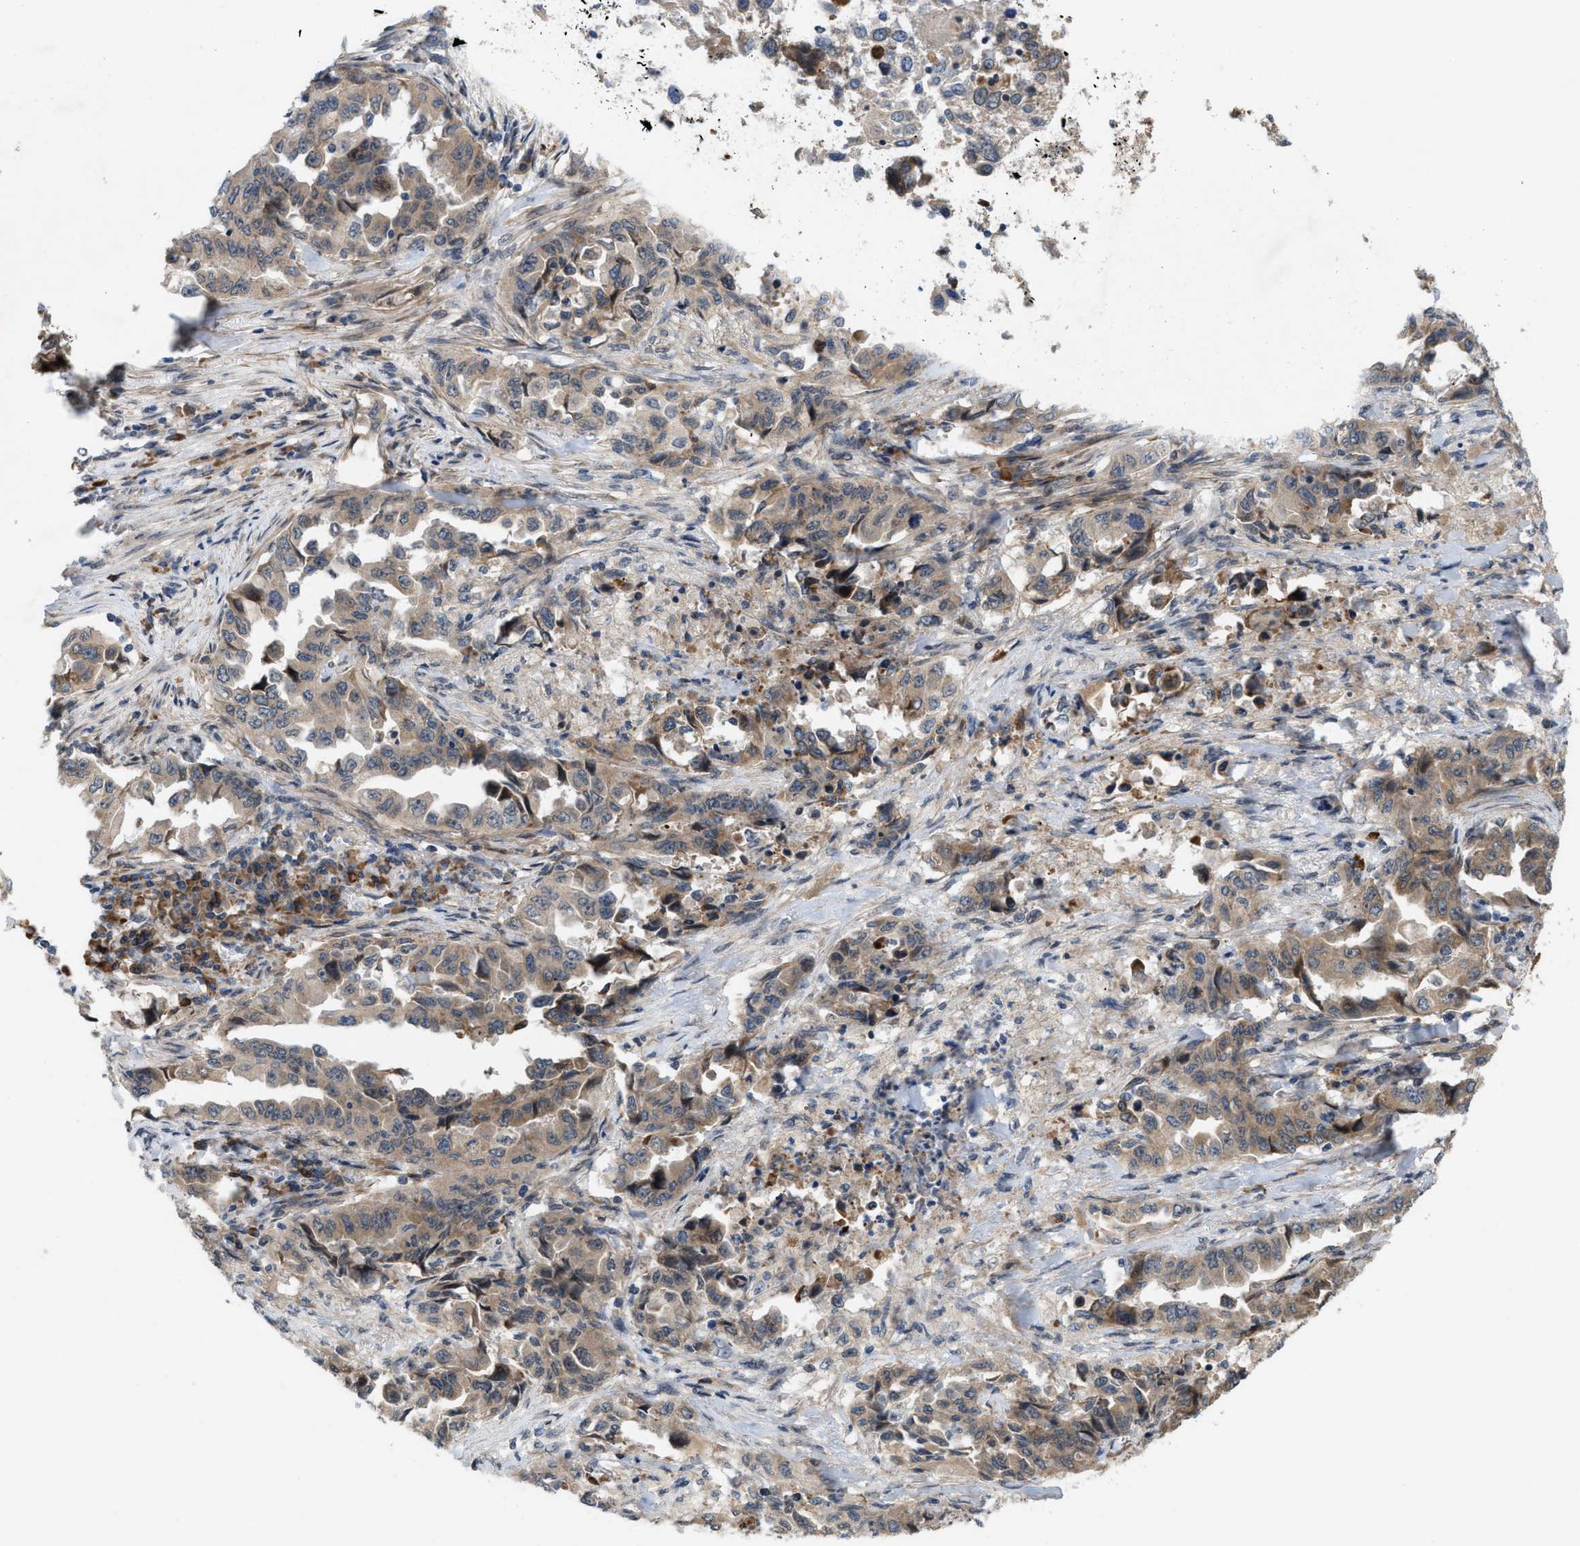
{"staining": {"intensity": "weak", "quantity": ">75%", "location": "cytoplasmic/membranous"}, "tissue": "lung cancer", "cell_type": "Tumor cells", "image_type": "cancer", "snomed": [{"axis": "morphology", "description": "Adenocarcinoma, NOS"}, {"axis": "topography", "description": "Lung"}], "caption": "Protein staining of adenocarcinoma (lung) tissue shows weak cytoplasmic/membranous expression in approximately >75% of tumor cells.", "gene": "MFSD6", "patient": {"sex": "female", "age": 51}}